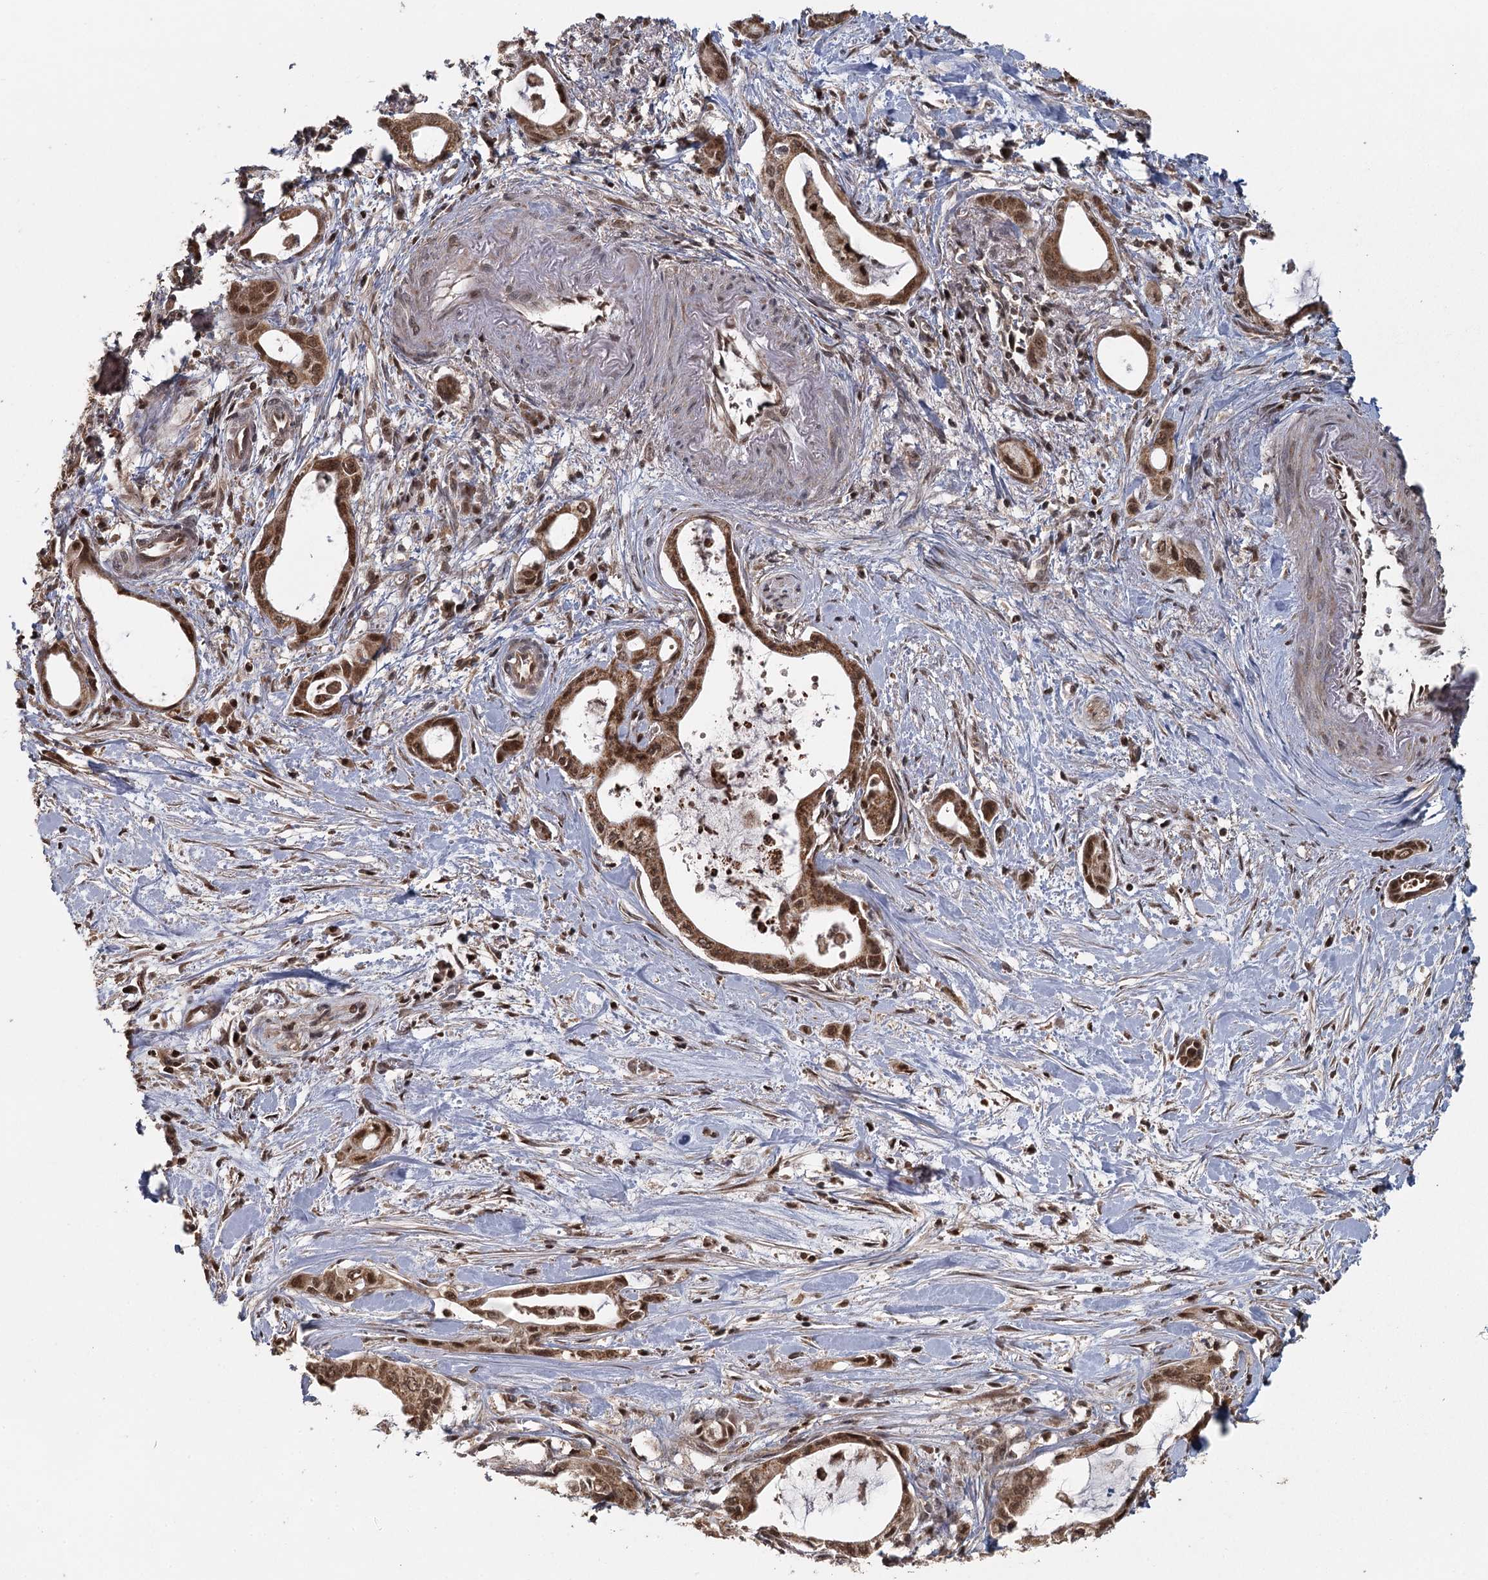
{"staining": {"intensity": "moderate", "quantity": ">75%", "location": "cytoplasmic/membranous,nuclear"}, "tissue": "pancreatic cancer", "cell_type": "Tumor cells", "image_type": "cancer", "snomed": [{"axis": "morphology", "description": "Adenocarcinoma, NOS"}, {"axis": "topography", "description": "Pancreas"}], "caption": "Protein staining of pancreatic cancer (adenocarcinoma) tissue reveals moderate cytoplasmic/membranous and nuclear staining in approximately >75% of tumor cells.", "gene": "MICU1", "patient": {"sex": "male", "age": 72}}